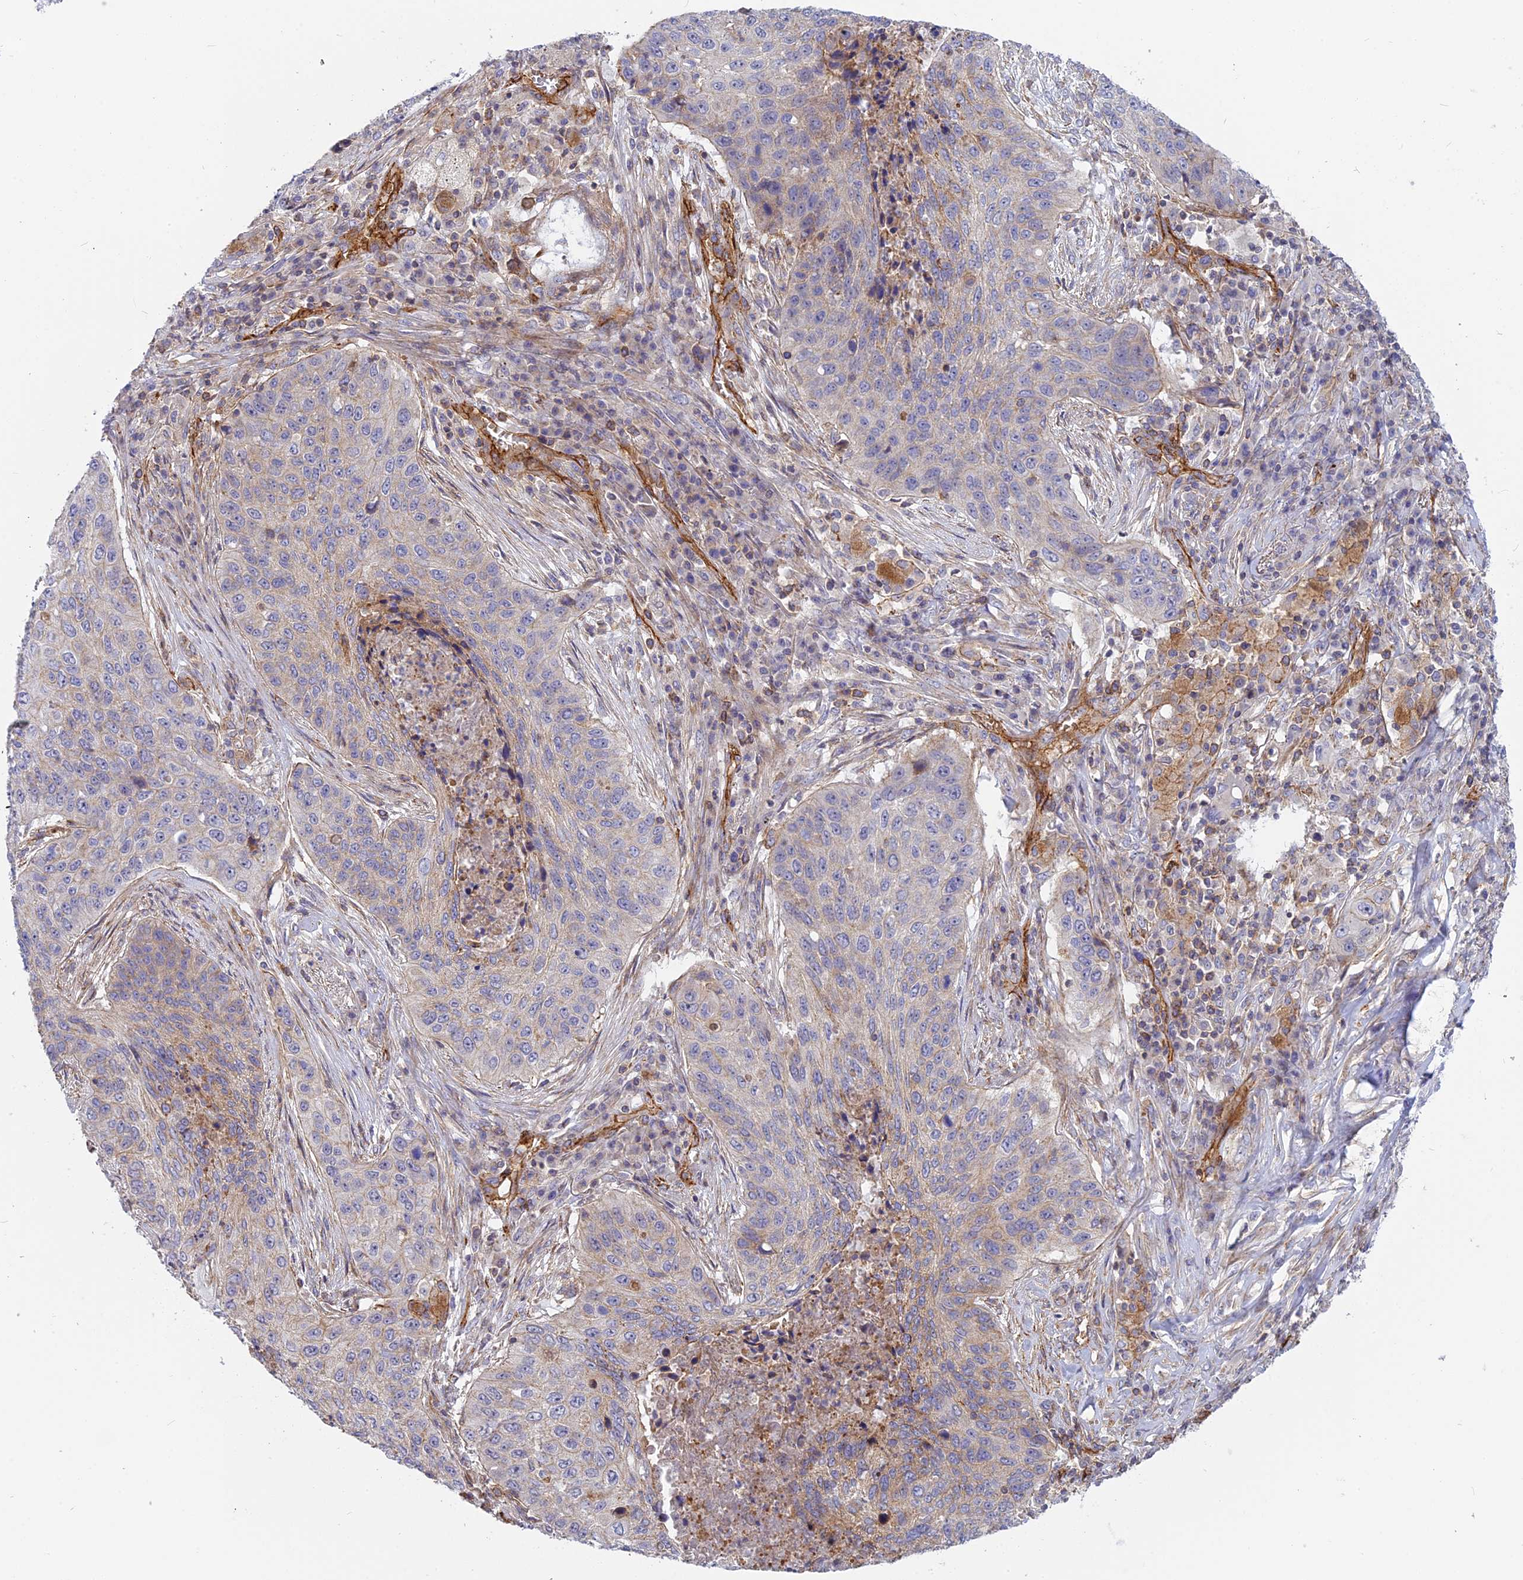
{"staining": {"intensity": "weak", "quantity": "<25%", "location": "cytoplasmic/membranous"}, "tissue": "lung cancer", "cell_type": "Tumor cells", "image_type": "cancer", "snomed": [{"axis": "morphology", "description": "Squamous cell carcinoma, NOS"}, {"axis": "topography", "description": "Lung"}], "caption": "Tumor cells are negative for protein expression in human squamous cell carcinoma (lung). The staining is performed using DAB brown chromogen with nuclei counter-stained in using hematoxylin.", "gene": "CNBD2", "patient": {"sex": "female", "age": 63}}